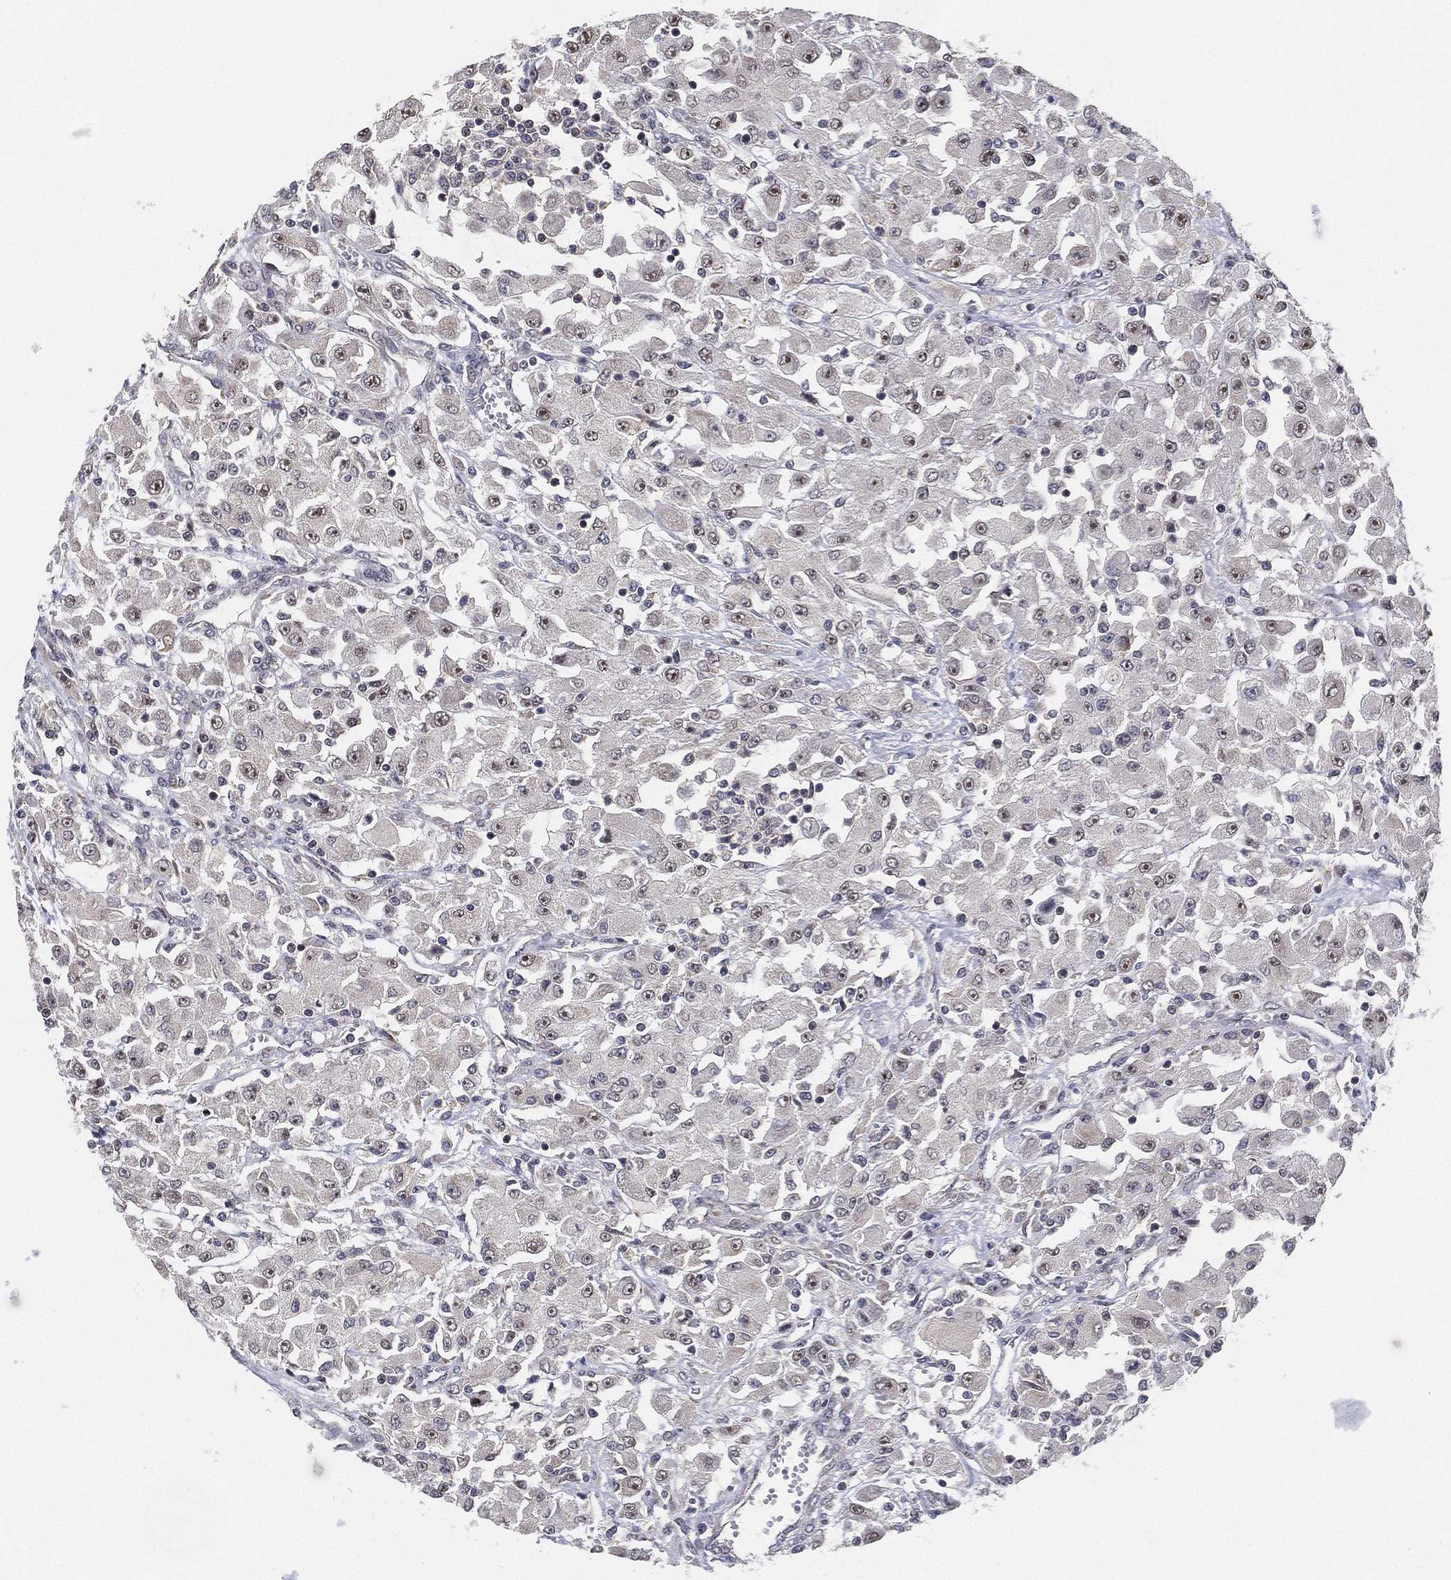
{"staining": {"intensity": "weak", "quantity": "<25%", "location": "nuclear"}, "tissue": "renal cancer", "cell_type": "Tumor cells", "image_type": "cancer", "snomed": [{"axis": "morphology", "description": "Adenocarcinoma, NOS"}, {"axis": "topography", "description": "Kidney"}], "caption": "A photomicrograph of human adenocarcinoma (renal) is negative for staining in tumor cells. The staining was performed using DAB (3,3'-diaminobenzidine) to visualize the protein expression in brown, while the nuclei were stained in blue with hematoxylin (Magnification: 20x).", "gene": "PPP1R16B", "patient": {"sex": "female", "age": 67}}